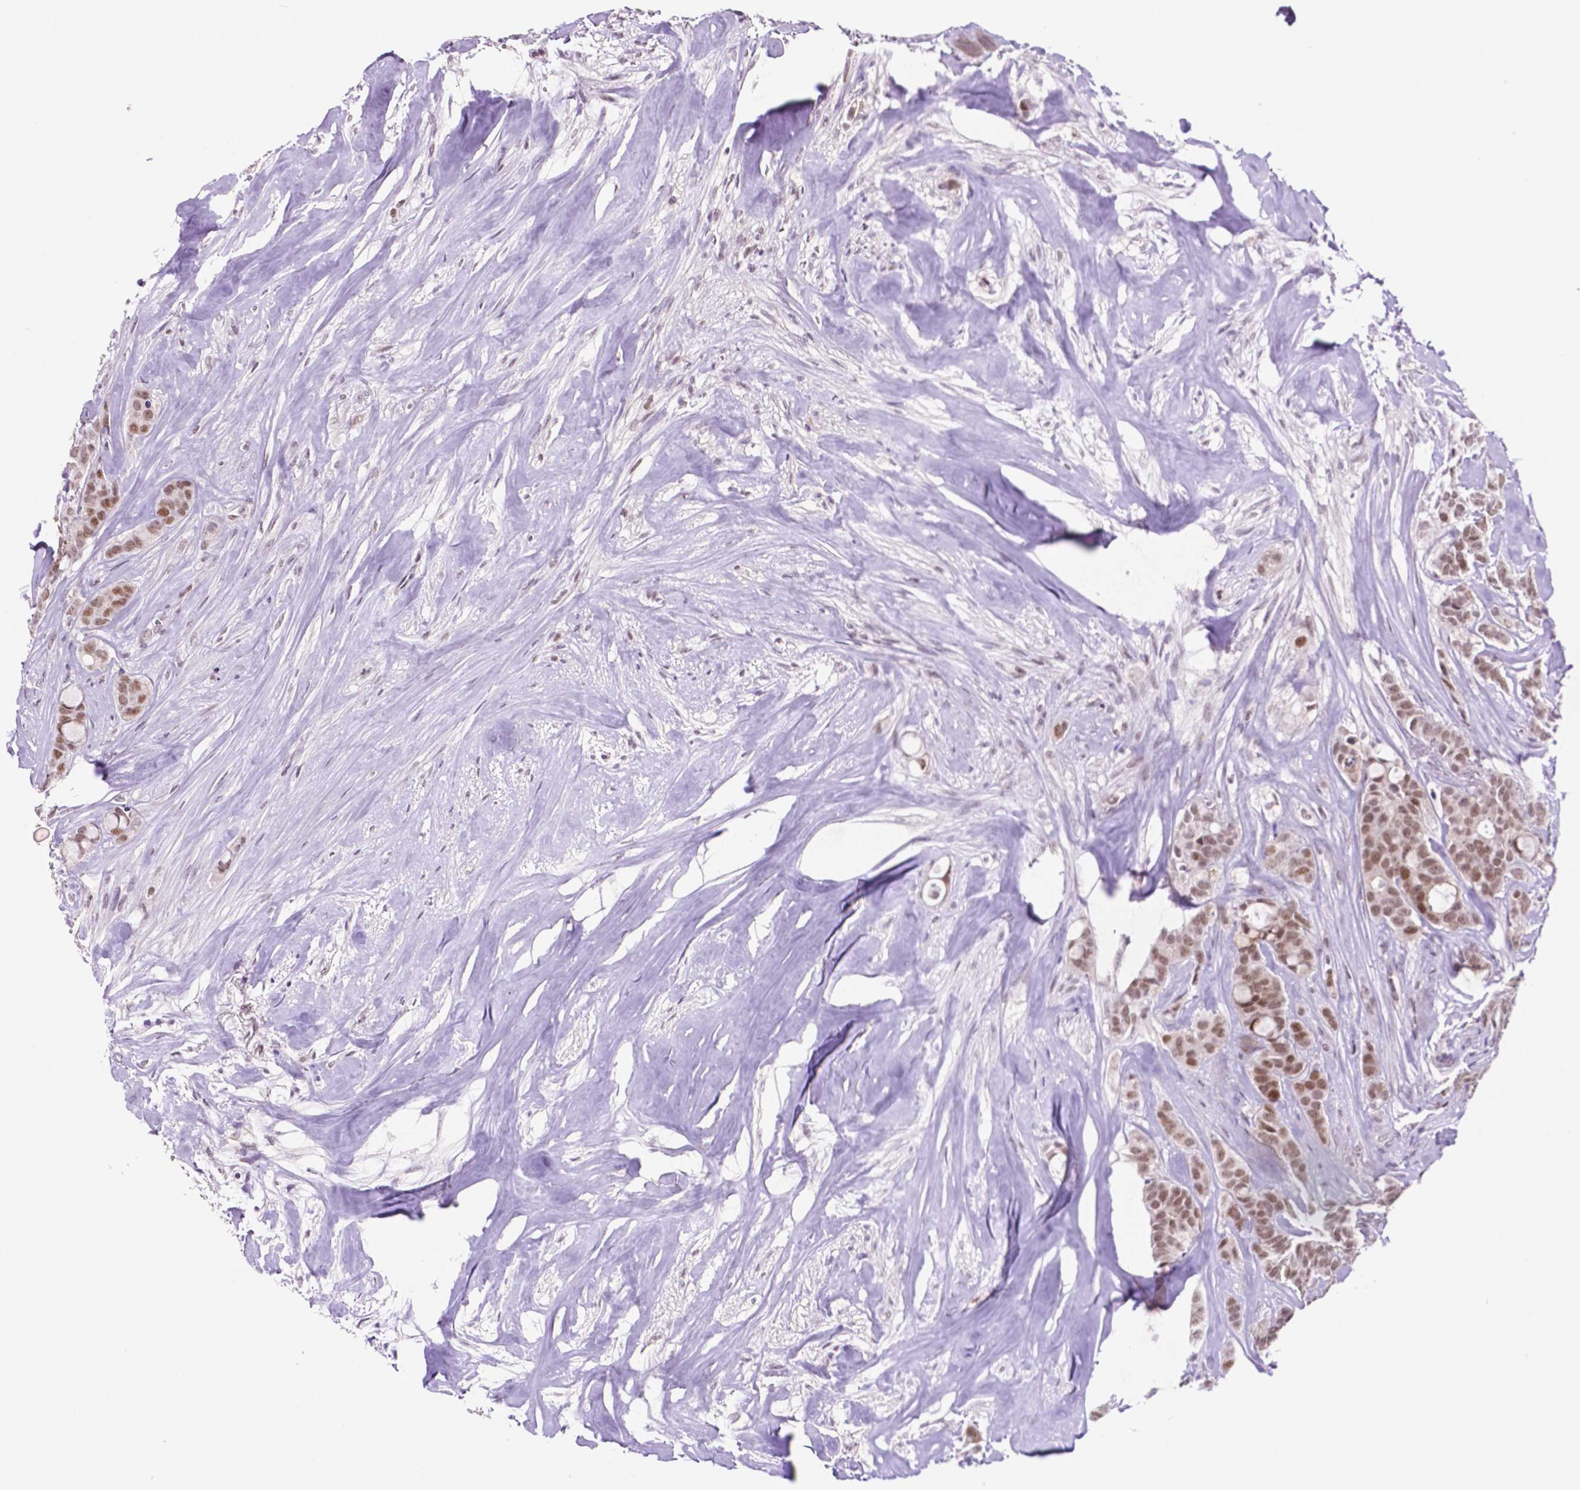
{"staining": {"intensity": "moderate", "quantity": ">75%", "location": "nuclear"}, "tissue": "breast cancer", "cell_type": "Tumor cells", "image_type": "cancer", "snomed": [{"axis": "morphology", "description": "Duct carcinoma"}, {"axis": "topography", "description": "Breast"}], "caption": "Breast cancer (invasive ductal carcinoma) stained for a protein shows moderate nuclear positivity in tumor cells.", "gene": "NCOR1", "patient": {"sex": "female", "age": 84}}